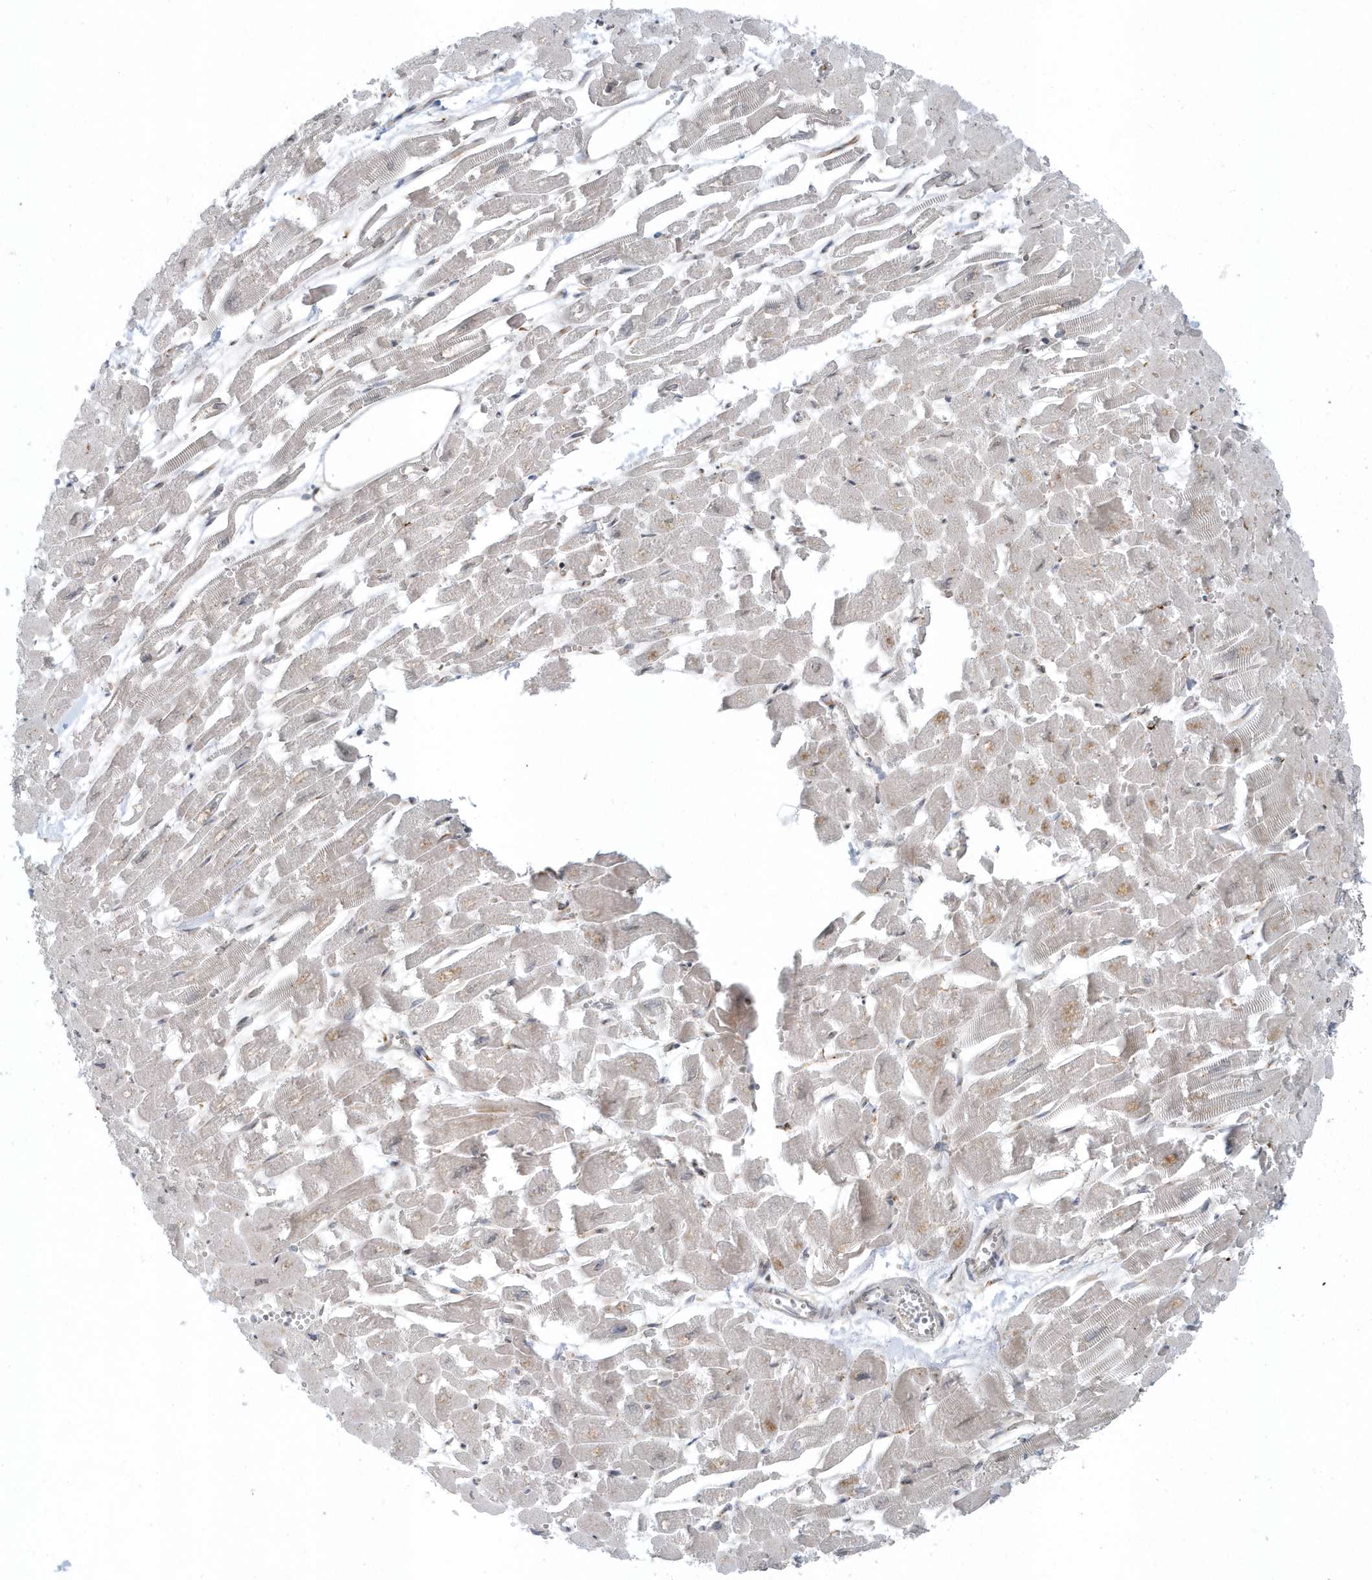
{"staining": {"intensity": "weak", "quantity": "25%-75%", "location": "cytoplasmic/membranous"}, "tissue": "heart muscle", "cell_type": "Cardiomyocytes", "image_type": "normal", "snomed": [{"axis": "morphology", "description": "Normal tissue, NOS"}, {"axis": "topography", "description": "Heart"}], "caption": "A high-resolution micrograph shows immunohistochemistry staining of benign heart muscle, which exhibits weak cytoplasmic/membranous positivity in approximately 25%-75% of cardiomyocytes.", "gene": "FAM98A", "patient": {"sex": "male", "age": 54}}